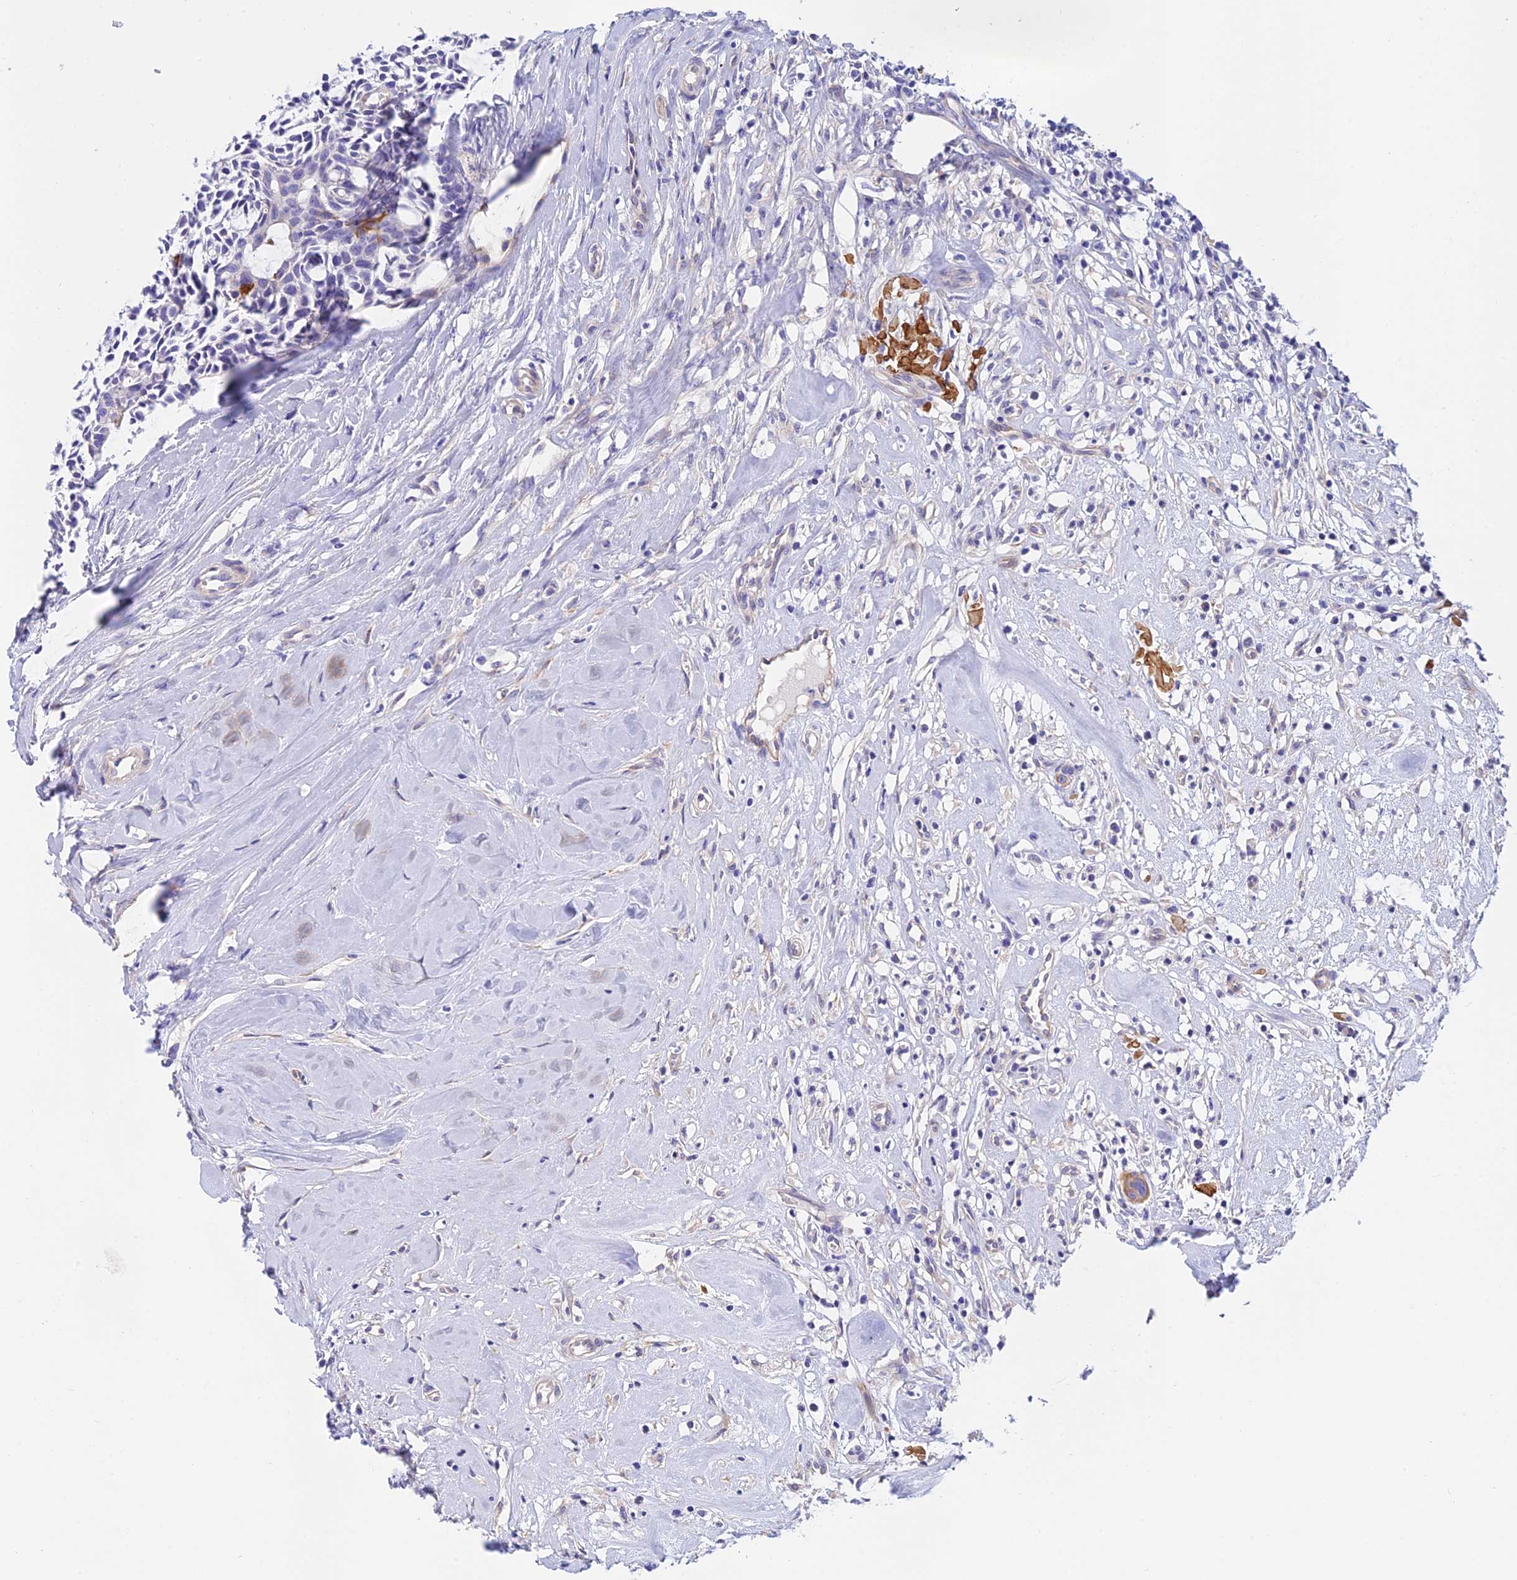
{"staining": {"intensity": "negative", "quantity": "none", "location": "none"}, "tissue": "head and neck cancer", "cell_type": "Tumor cells", "image_type": "cancer", "snomed": [{"axis": "morphology", "description": "Adenocarcinoma, NOS"}, {"axis": "topography", "description": "Subcutis"}, {"axis": "topography", "description": "Head-Neck"}], "caption": "IHC of human head and neck adenocarcinoma exhibits no positivity in tumor cells.", "gene": "C17orf67", "patient": {"sex": "female", "age": 73}}